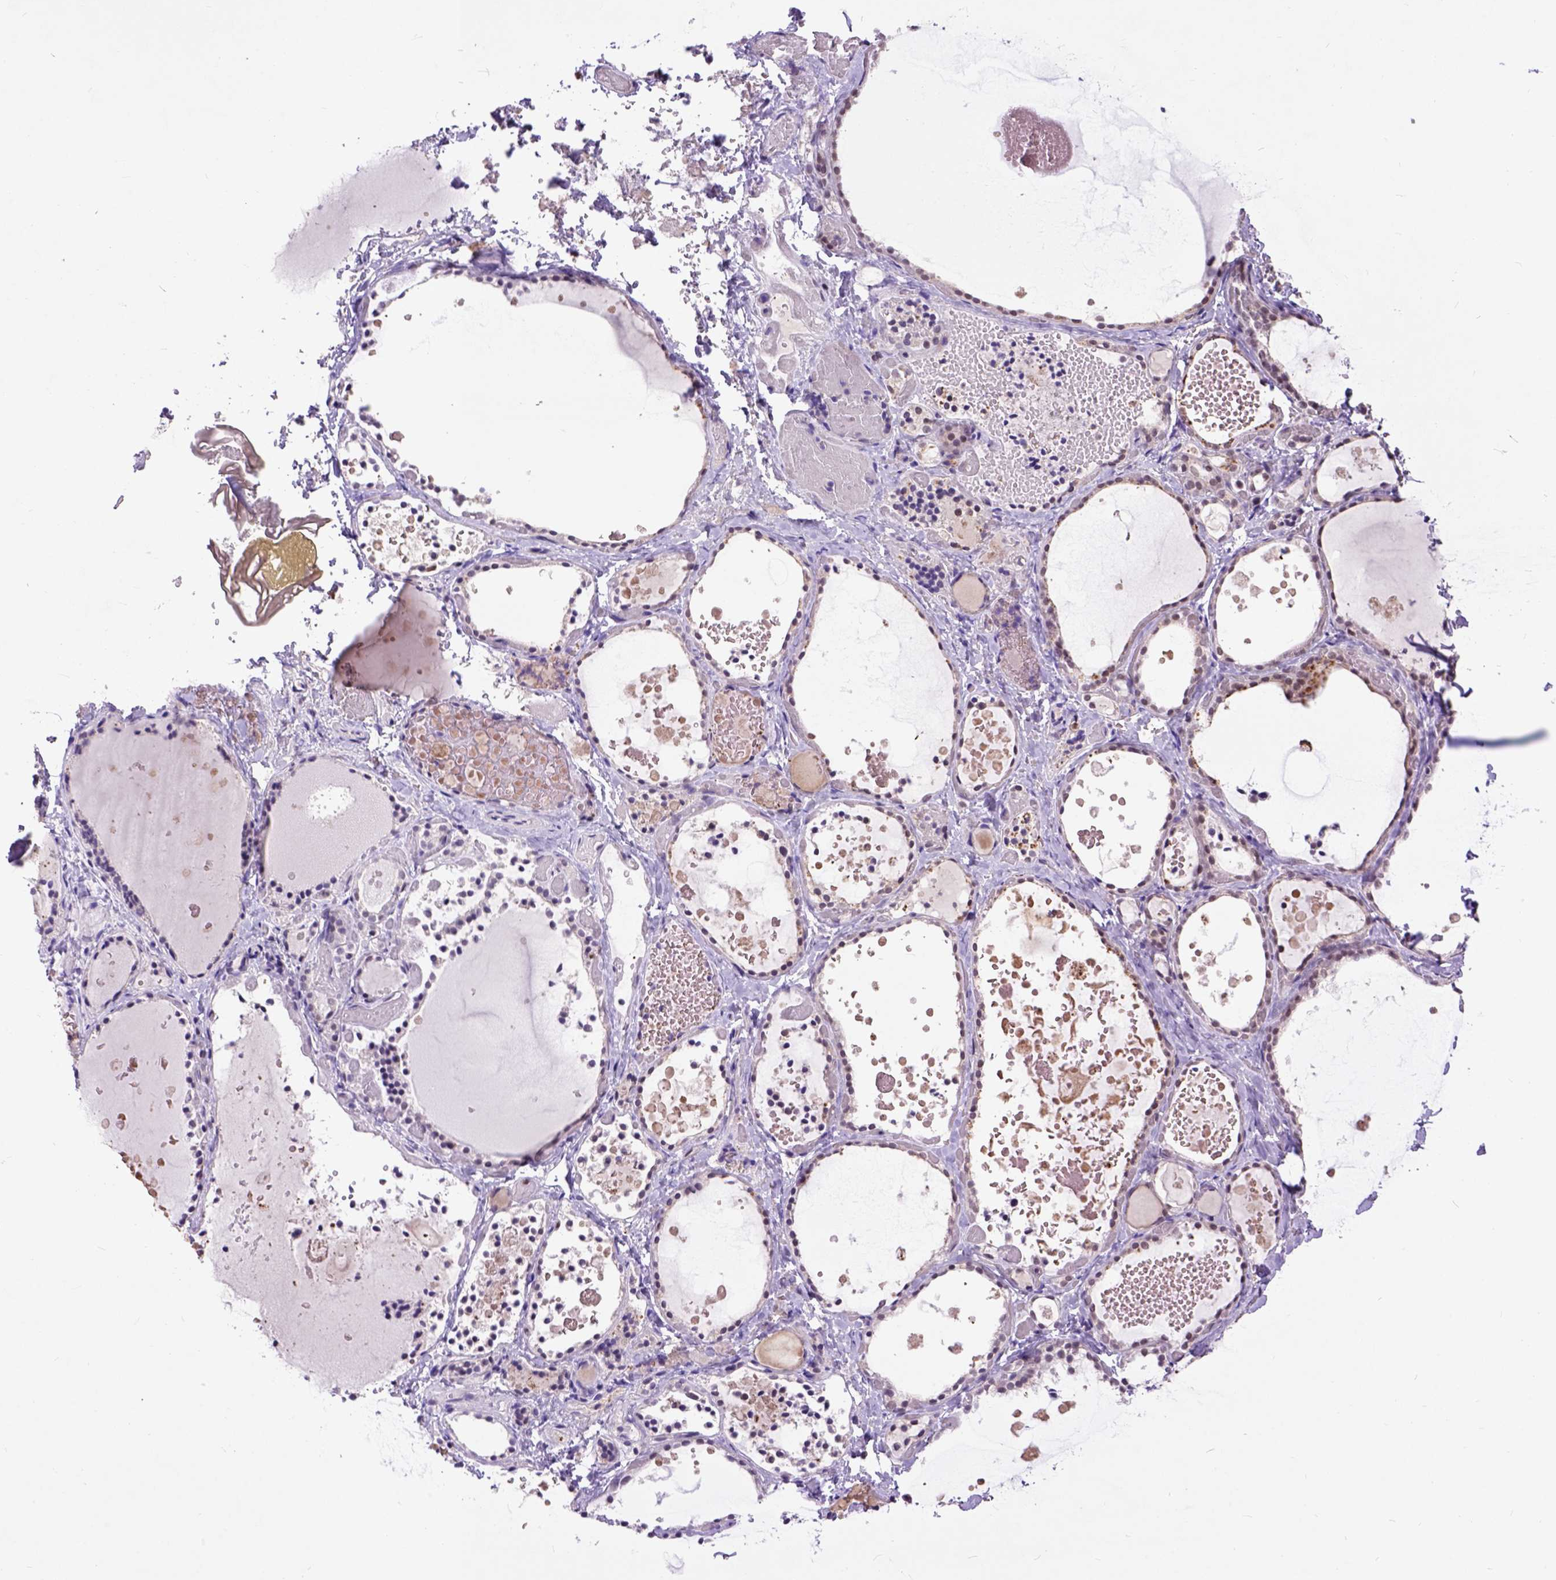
{"staining": {"intensity": "negative", "quantity": "none", "location": "none"}, "tissue": "thyroid gland", "cell_type": "Glandular cells", "image_type": "normal", "snomed": [{"axis": "morphology", "description": "Normal tissue, NOS"}, {"axis": "topography", "description": "Thyroid gland"}], "caption": "Glandular cells are negative for brown protein staining in benign thyroid gland. (DAB immunohistochemistry (IHC) visualized using brightfield microscopy, high magnification).", "gene": "RCC2", "patient": {"sex": "female", "age": 56}}